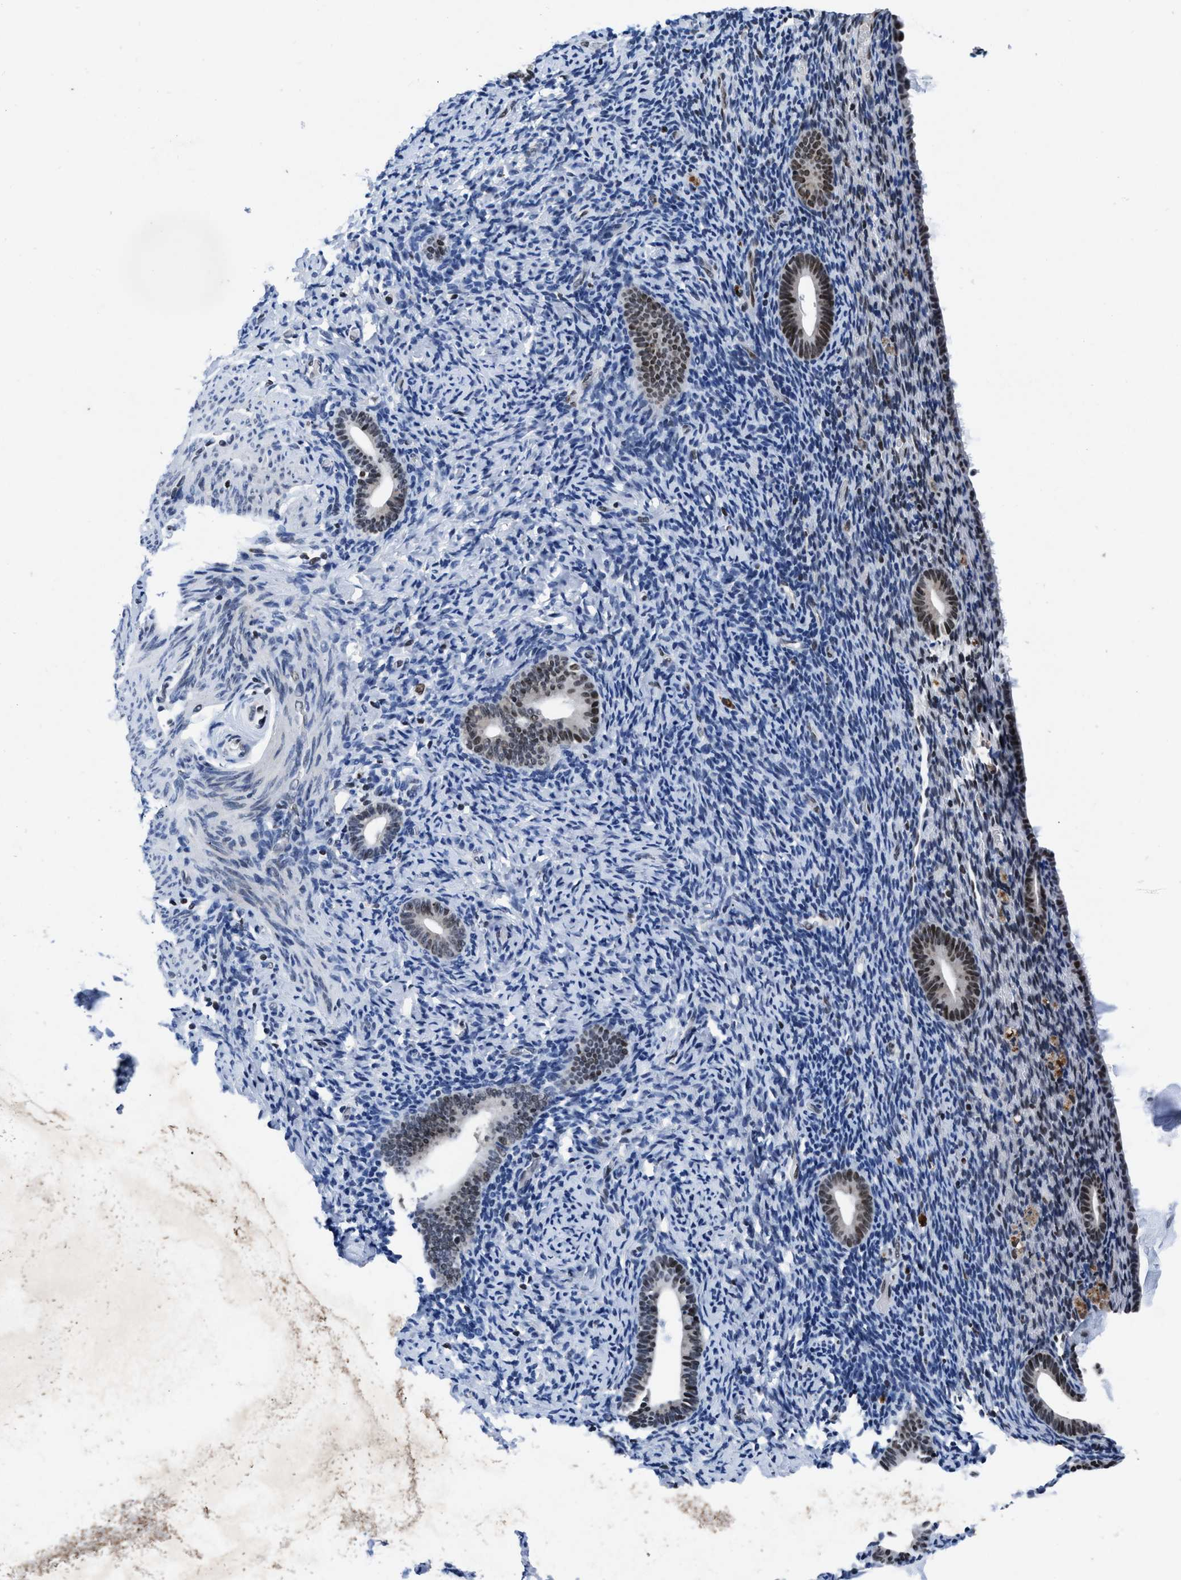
{"staining": {"intensity": "weak", "quantity": "<25%", "location": "nuclear"}, "tissue": "endometrium", "cell_type": "Cells in endometrial stroma", "image_type": "normal", "snomed": [{"axis": "morphology", "description": "Normal tissue, NOS"}, {"axis": "topography", "description": "Endometrium"}], "caption": "DAB immunohistochemical staining of benign human endometrium displays no significant staining in cells in endometrial stroma. (Immunohistochemistry, brightfield microscopy, high magnification).", "gene": "WDR81", "patient": {"sex": "female", "age": 51}}